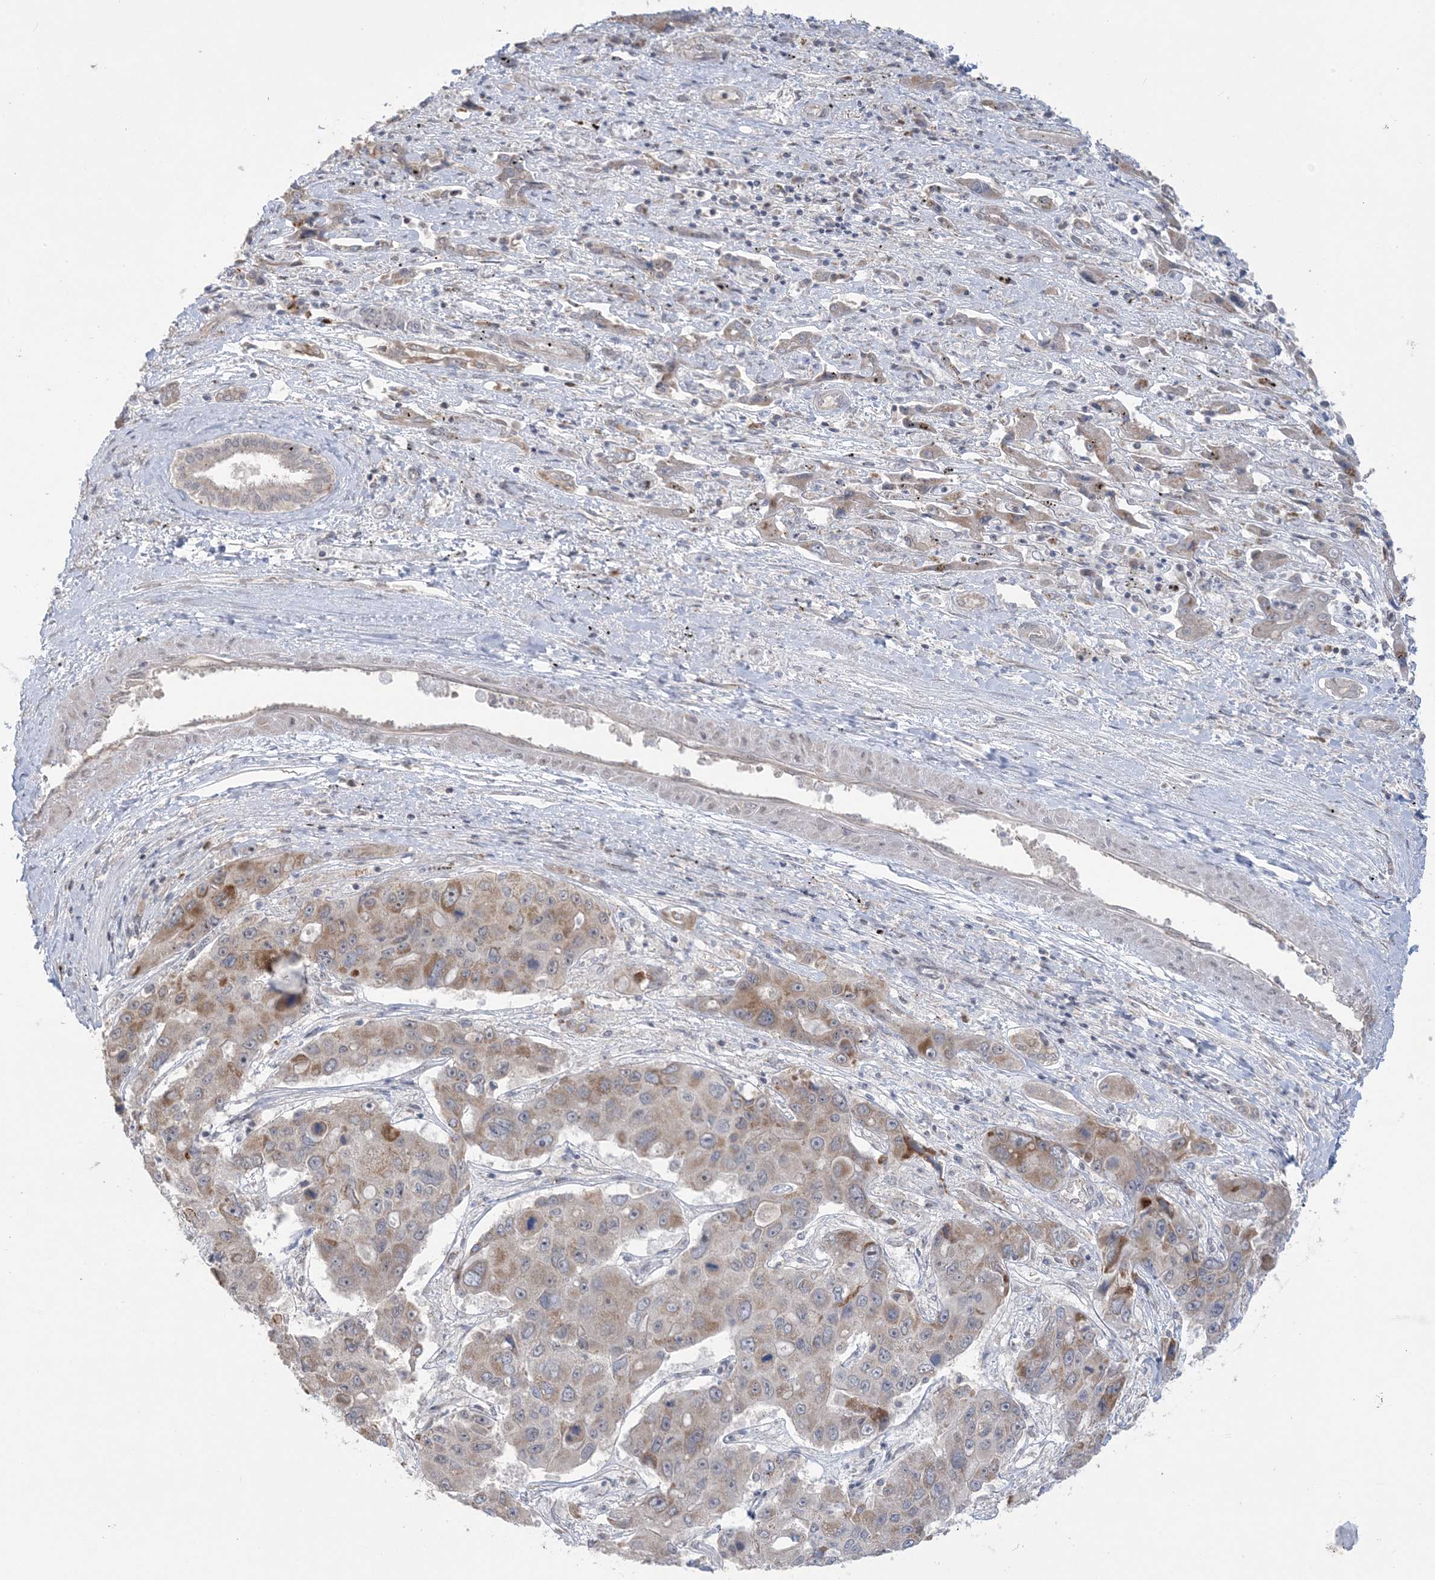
{"staining": {"intensity": "moderate", "quantity": "<25%", "location": "cytoplasmic/membranous"}, "tissue": "liver cancer", "cell_type": "Tumor cells", "image_type": "cancer", "snomed": [{"axis": "morphology", "description": "Cholangiocarcinoma"}, {"axis": "topography", "description": "Liver"}], "caption": "Protein staining demonstrates moderate cytoplasmic/membranous expression in approximately <25% of tumor cells in liver cholangiocarcinoma.", "gene": "TRMT10C", "patient": {"sex": "male", "age": 67}}